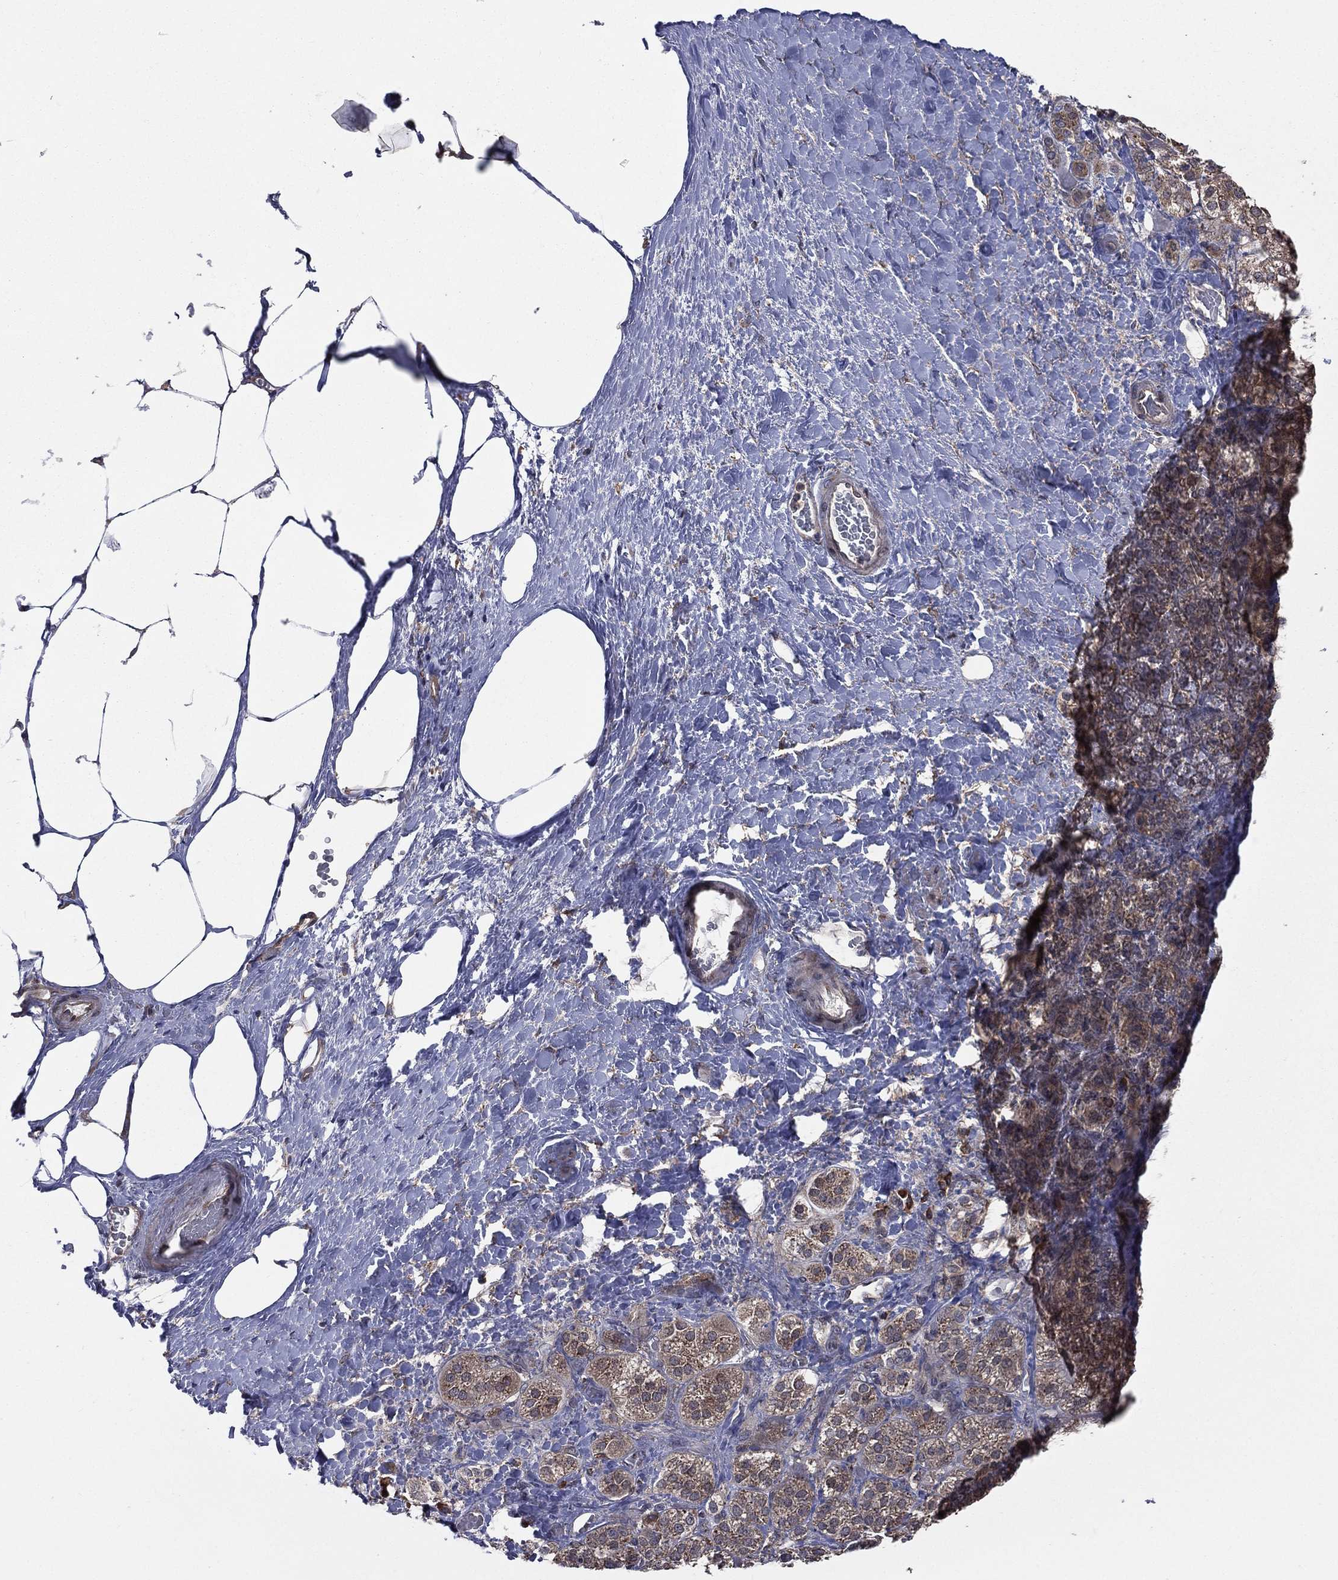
{"staining": {"intensity": "weak", "quantity": "25%-75%", "location": "cytoplasmic/membranous"}, "tissue": "adrenal gland", "cell_type": "Glandular cells", "image_type": "normal", "snomed": [{"axis": "morphology", "description": "Normal tissue, NOS"}, {"axis": "topography", "description": "Adrenal gland"}], "caption": "Immunohistochemistry (IHC) histopathology image of benign adrenal gland stained for a protein (brown), which displays low levels of weak cytoplasmic/membranous expression in approximately 25%-75% of glandular cells.", "gene": "C2orf76", "patient": {"sex": "male", "age": 57}}